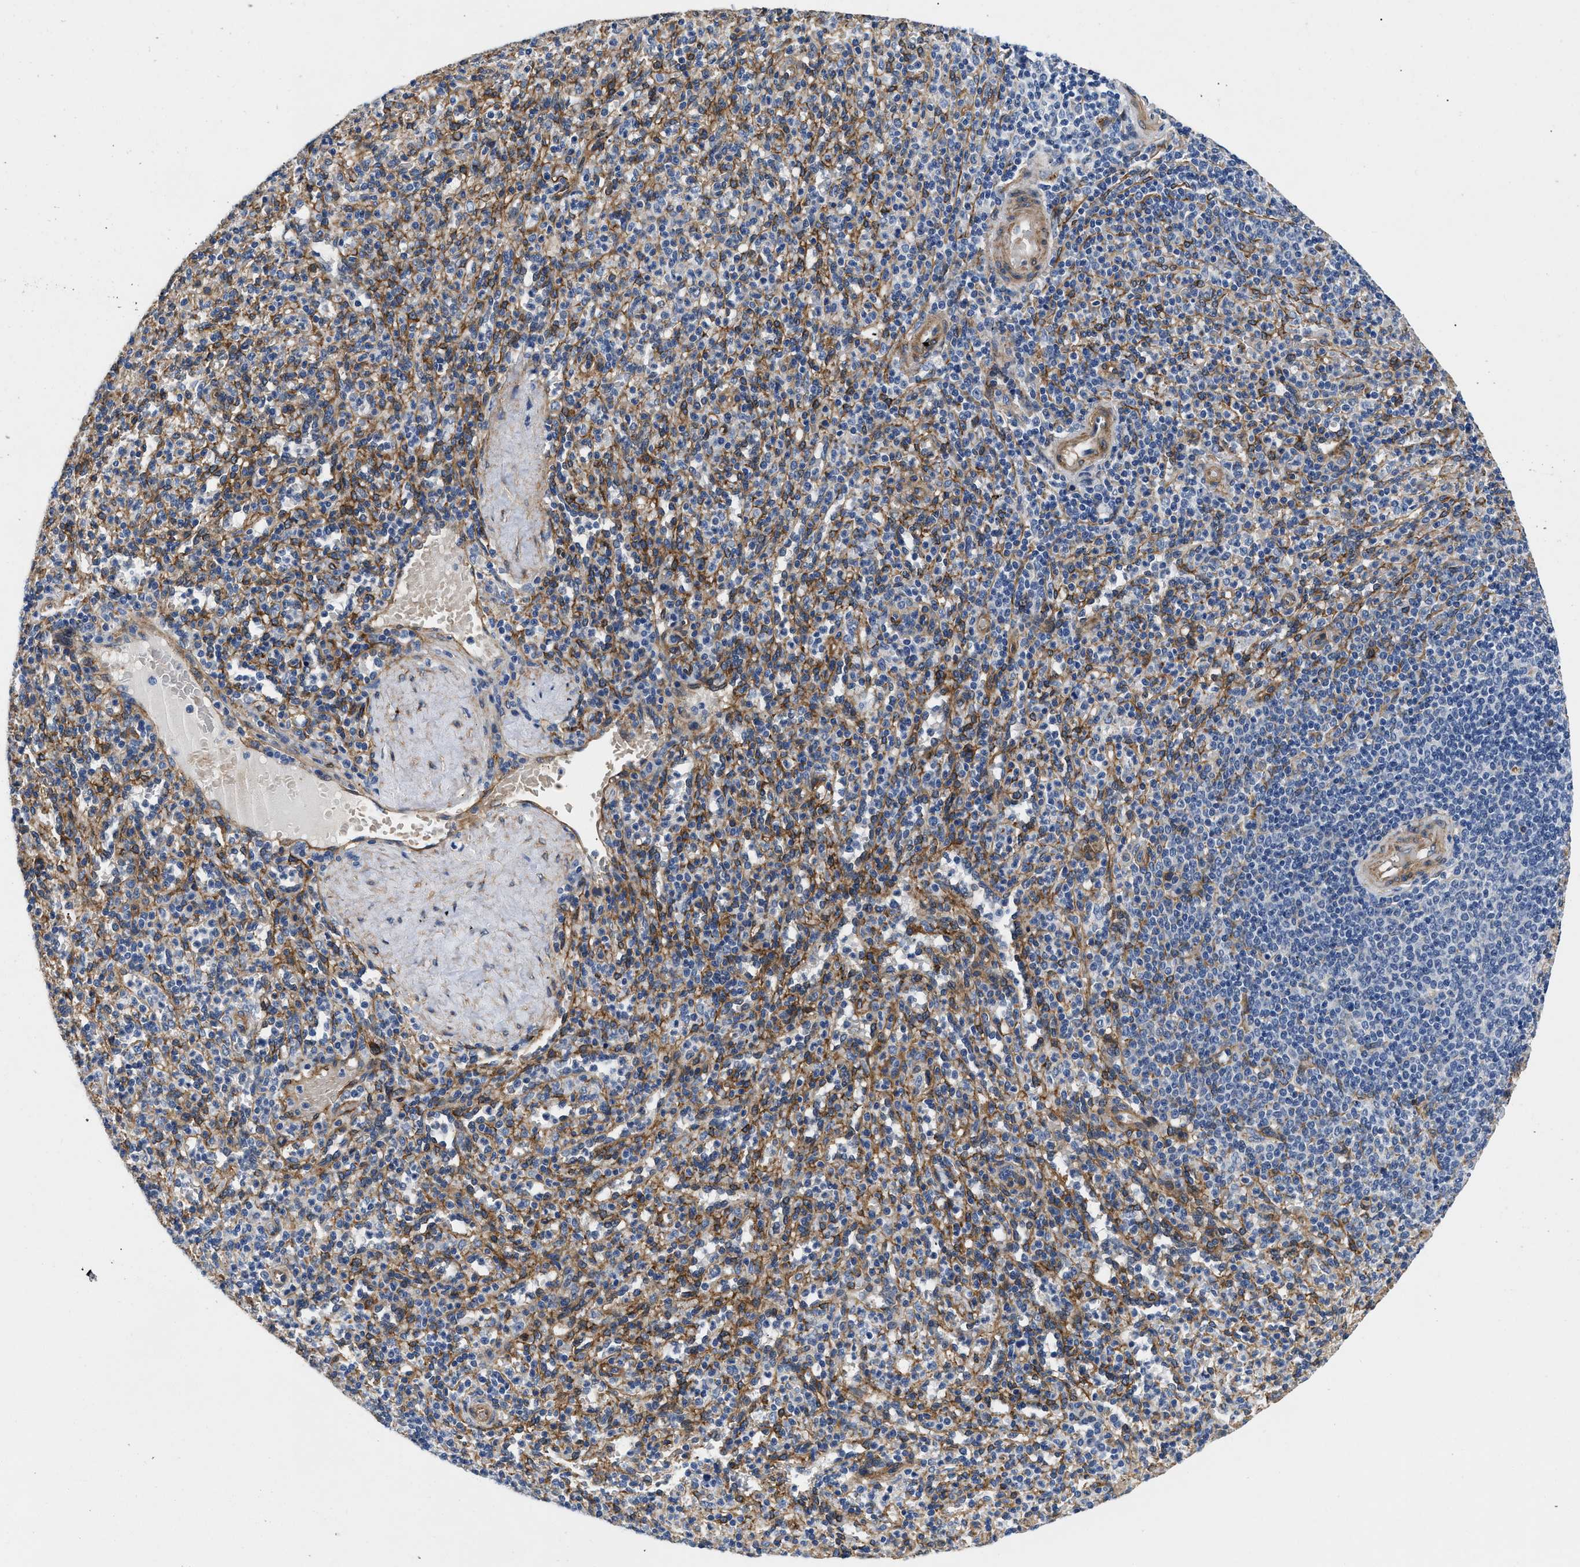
{"staining": {"intensity": "weak", "quantity": "<25%", "location": "cytoplasmic/membranous"}, "tissue": "spleen", "cell_type": "Cells in red pulp", "image_type": "normal", "snomed": [{"axis": "morphology", "description": "Normal tissue, NOS"}, {"axis": "topography", "description": "Spleen"}], "caption": "Human spleen stained for a protein using immunohistochemistry shows no expression in cells in red pulp.", "gene": "RAPH1", "patient": {"sex": "male", "age": 36}}